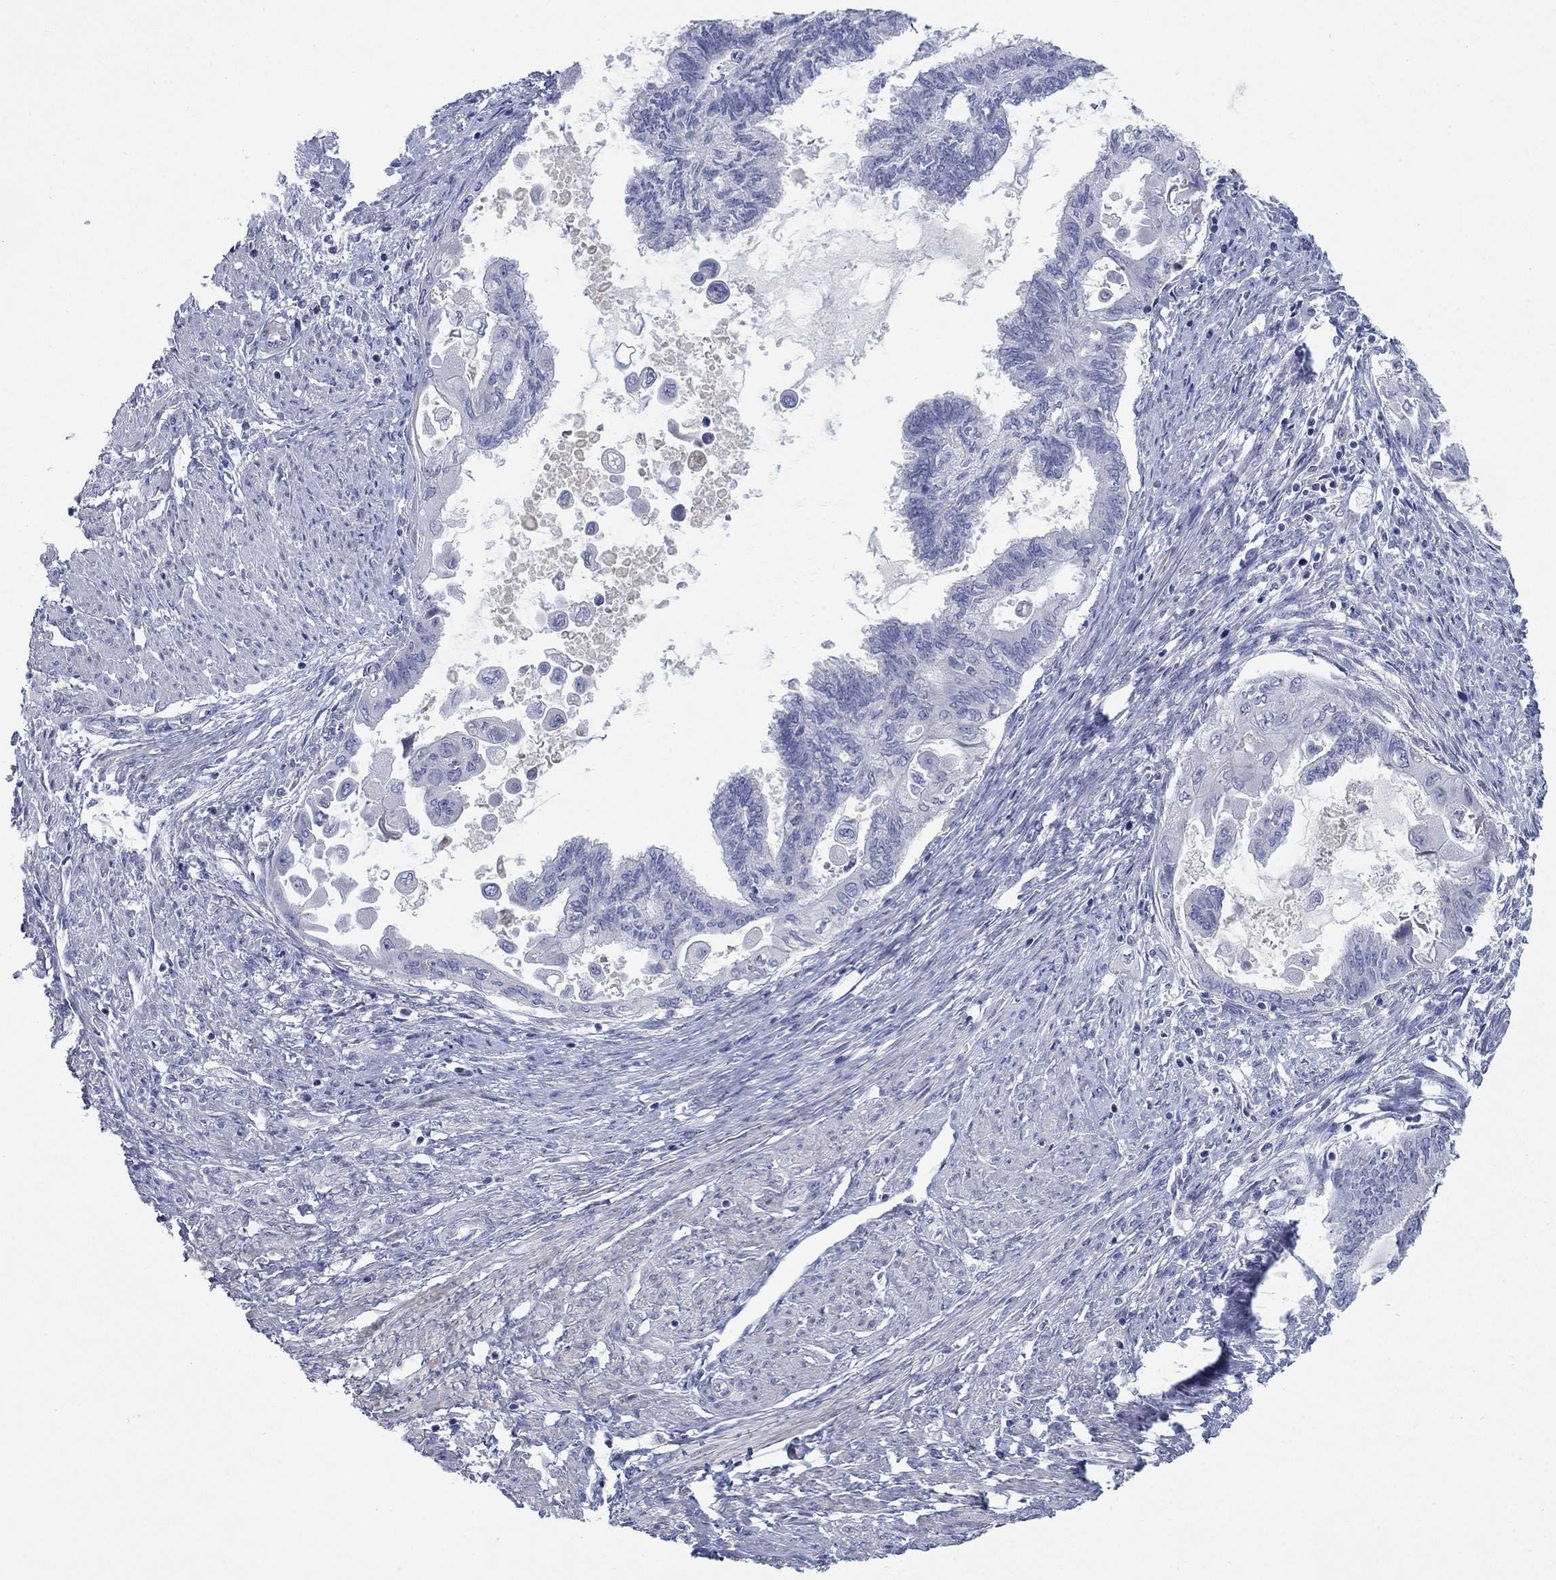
{"staining": {"intensity": "negative", "quantity": "none", "location": "none"}, "tissue": "endometrial cancer", "cell_type": "Tumor cells", "image_type": "cancer", "snomed": [{"axis": "morphology", "description": "Adenocarcinoma, NOS"}, {"axis": "topography", "description": "Endometrium"}], "caption": "Image shows no protein expression in tumor cells of endometrial adenocarcinoma tissue.", "gene": "TMEM249", "patient": {"sex": "female", "age": 86}}